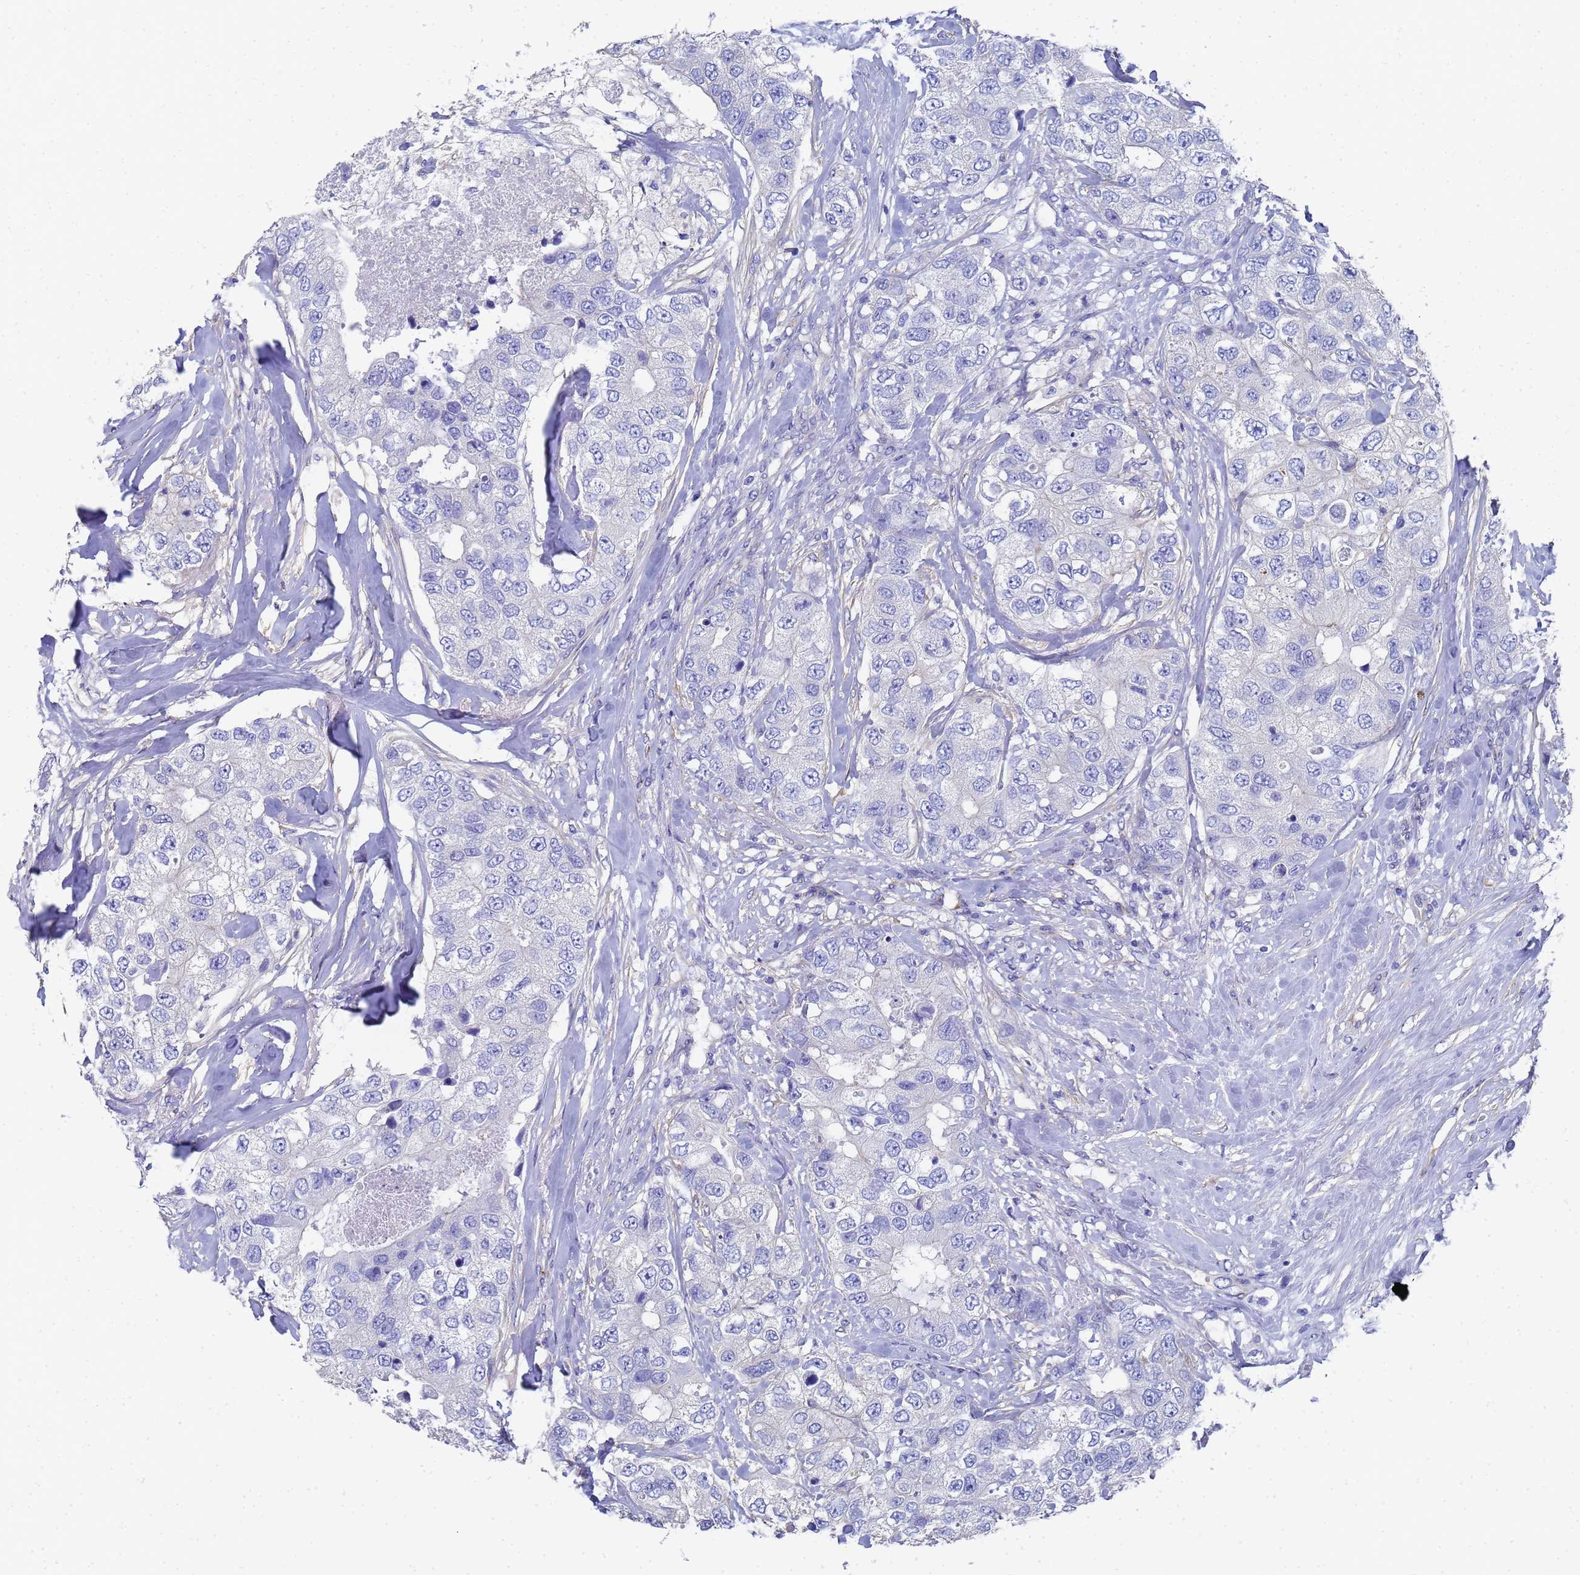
{"staining": {"intensity": "negative", "quantity": "none", "location": "none"}, "tissue": "breast cancer", "cell_type": "Tumor cells", "image_type": "cancer", "snomed": [{"axis": "morphology", "description": "Duct carcinoma"}, {"axis": "topography", "description": "Breast"}], "caption": "Breast intraductal carcinoma was stained to show a protein in brown. There is no significant positivity in tumor cells. Nuclei are stained in blue.", "gene": "TUBB1", "patient": {"sex": "female", "age": 62}}